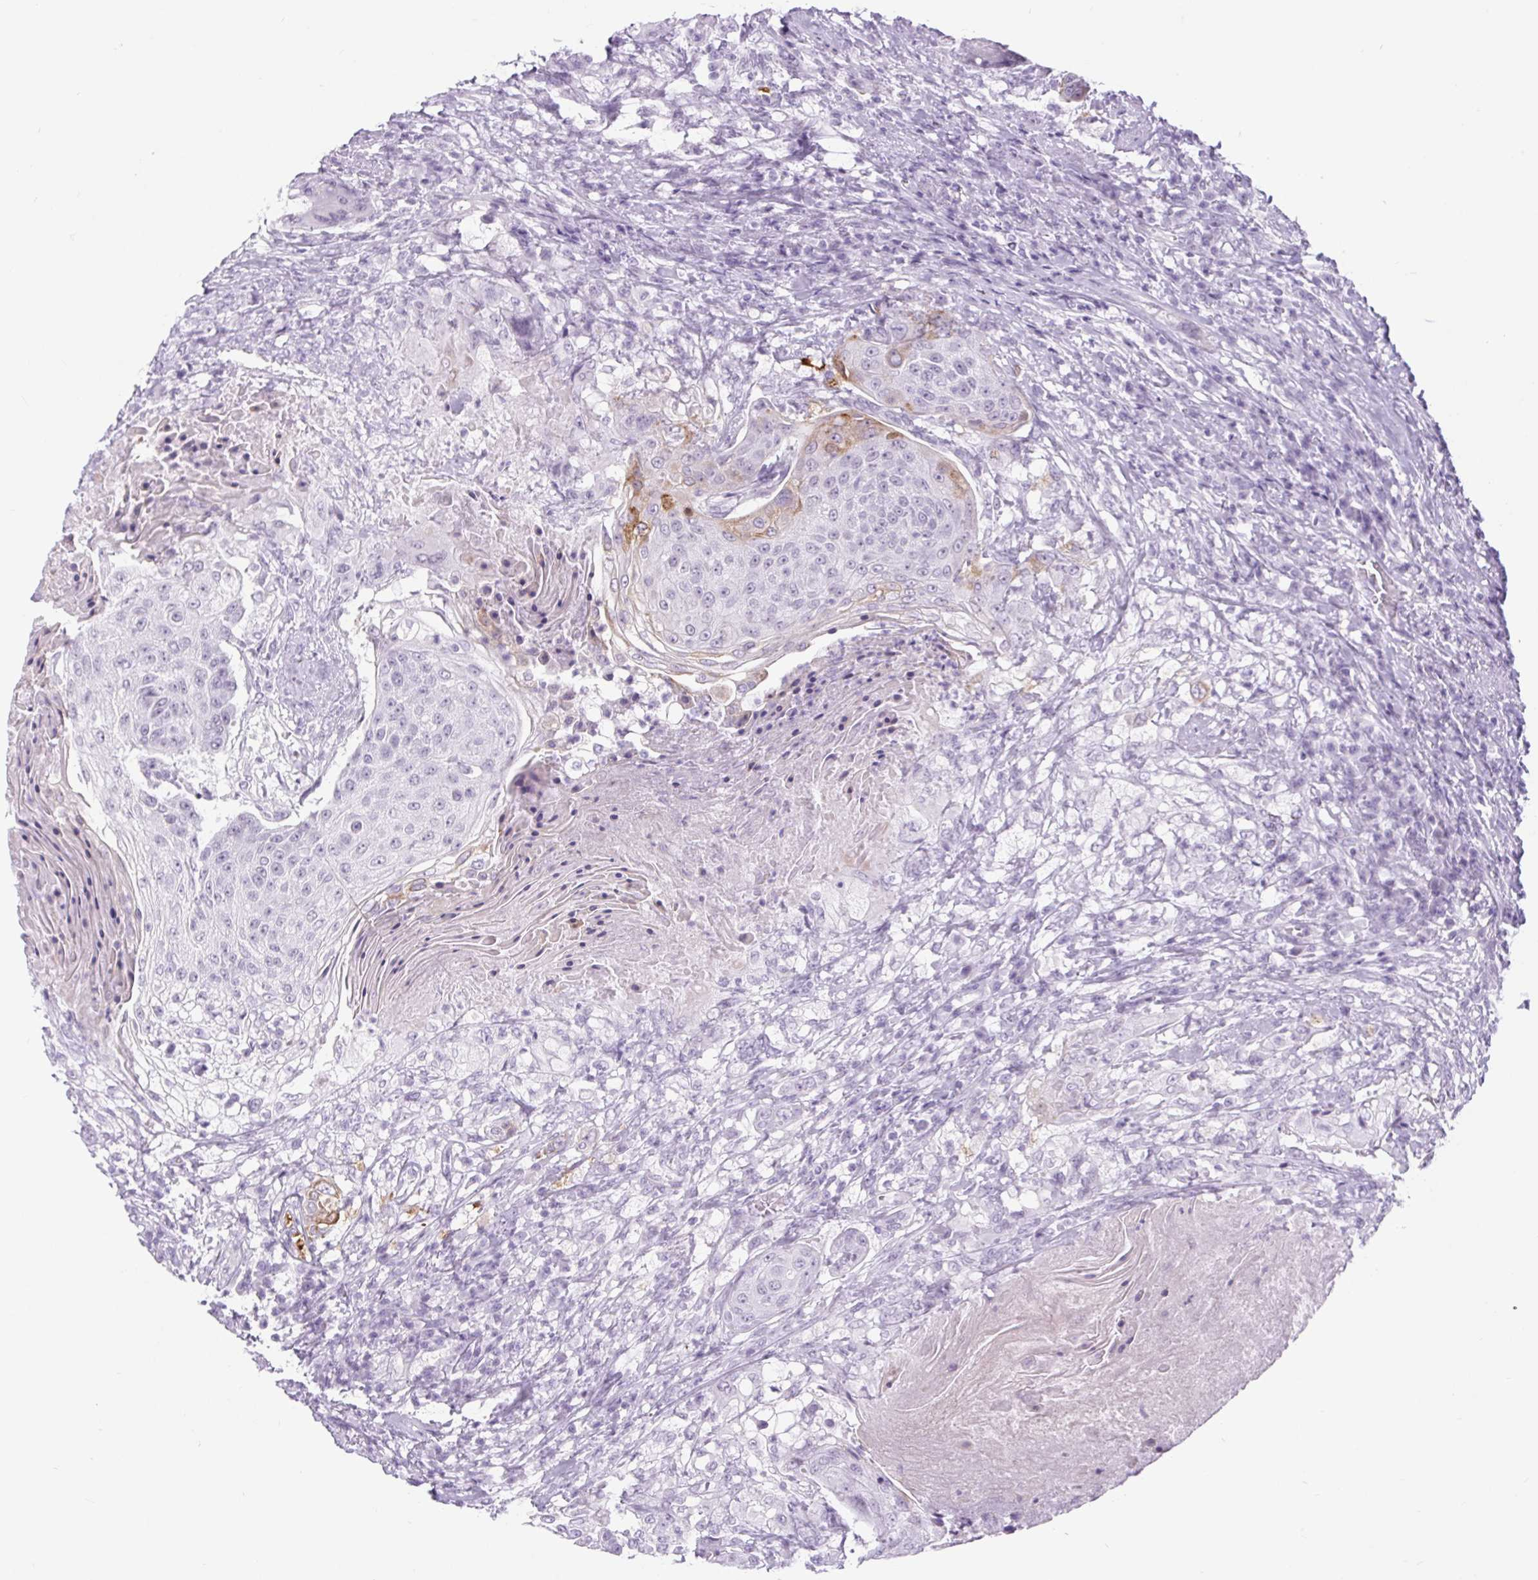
{"staining": {"intensity": "moderate", "quantity": "<25%", "location": "cytoplasmic/membranous"}, "tissue": "urothelial cancer", "cell_type": "Tumor cells", "image_type": "cancer", "snomed": [{"axis": "morphology", "description": "Urothelial carcinoma, High grade"}, {"axis": "topography", "description": "Urinary bladder"}], "caption": "High-grade urothelial carcinoma stained with a protein marker demonstrates moderate staining in tumor cells.", "gene": "BCAS1", "patient": {"sex": "female", "age": 63}}